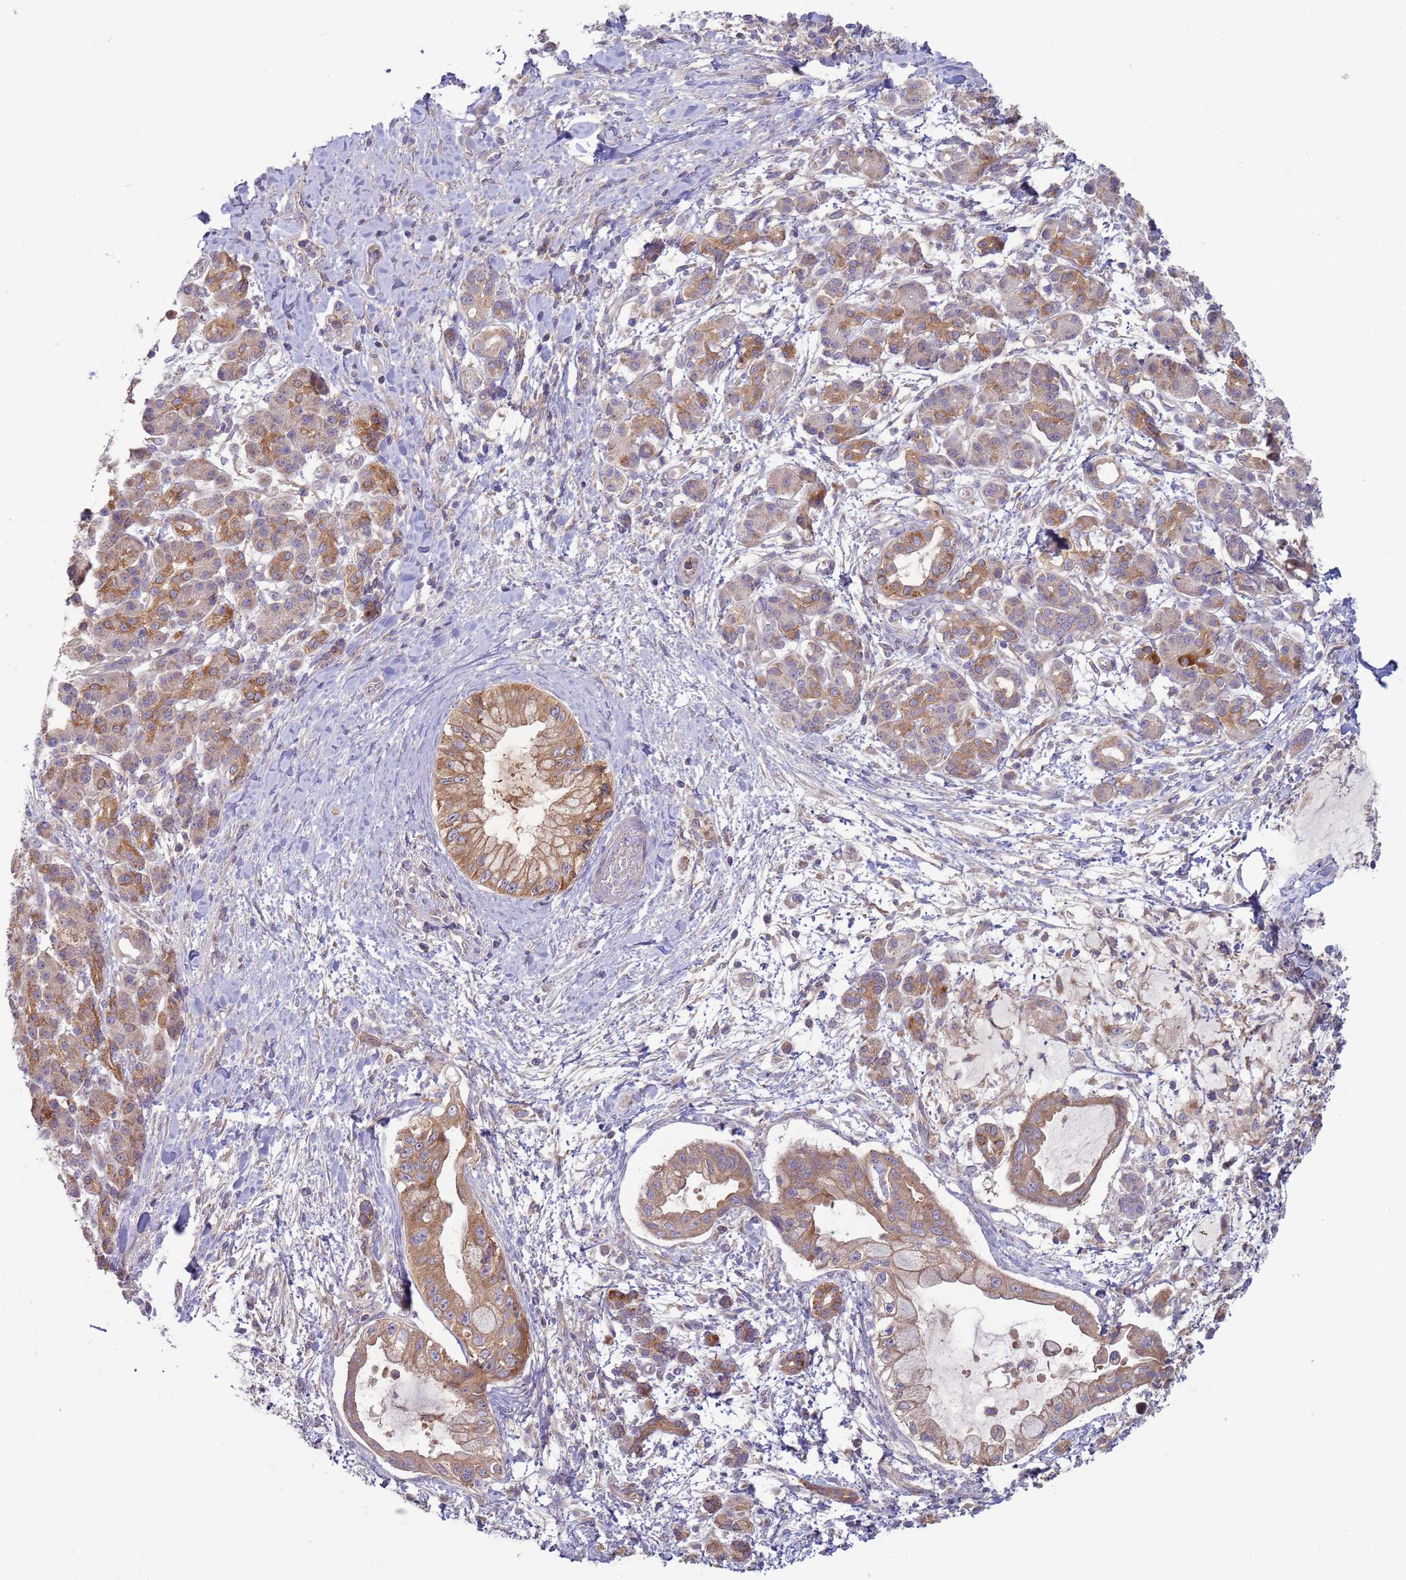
{"staining": {"intensity": "moderate", "quantity": ">75%", "location": "cytoplasmic/membranous"}, "tissue": "pancreatic cancer", "cell_type": "Tumor cells", "image_type": "cancer", "snomed": [{"axis": "morphology", "description": "Adenocarcinoma, NOS"}, {"axis": "topography", "description": "Pancreas"}], "caption": "IHC (DAB) staining of pancreatic cancer (adenocarcinoma) reveals moderate cytoplasmic/membranous protein positivity in approximately >75% of tumor cells.", "gene": "UQCRQ", "patient": {"sex": "male", "age": 48}}